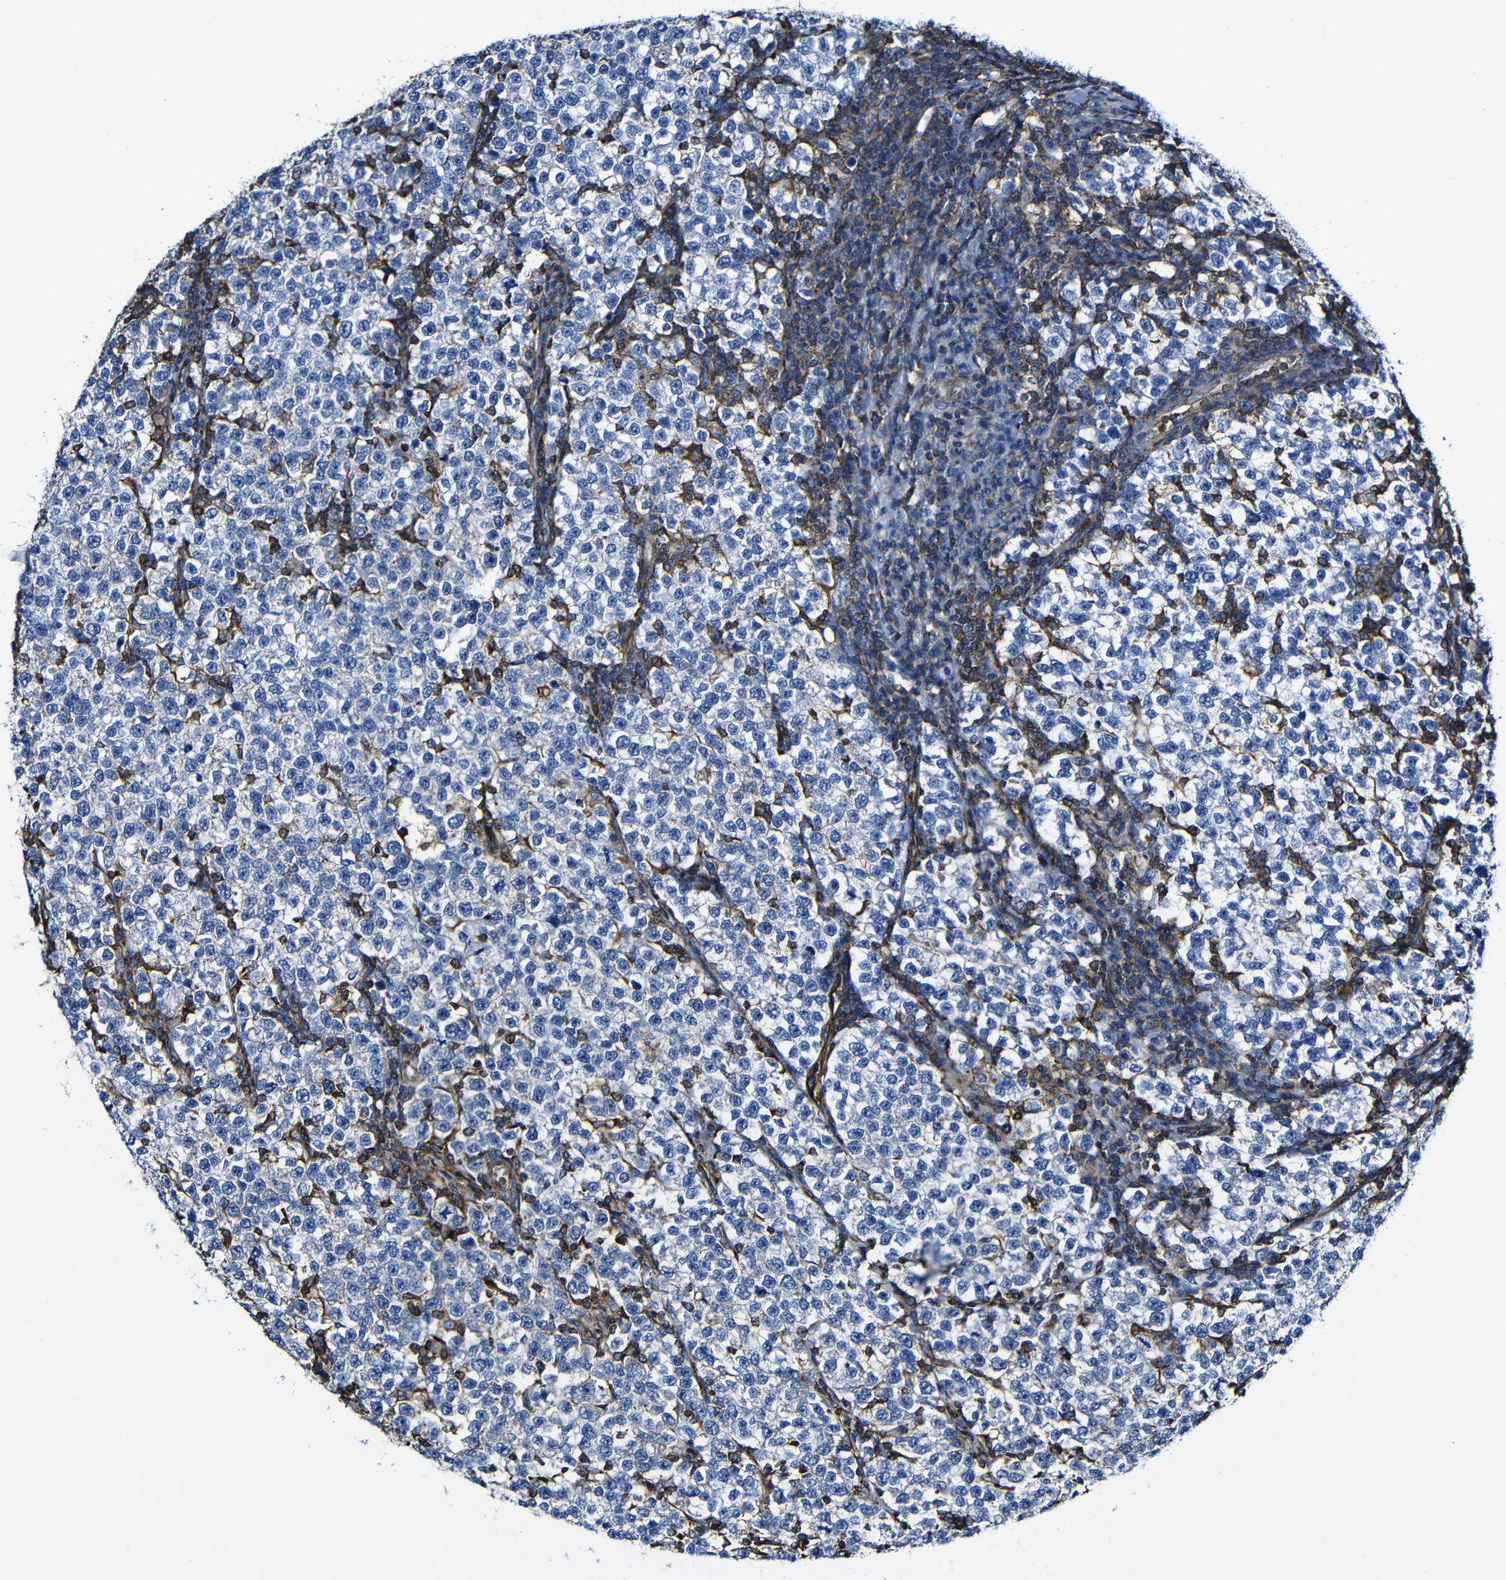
{"staining": {"intensity": "negative", "quantity": "none", "location": "none"}, "tissue": "testis cancer", "cell_type": "Tumor cells", "image_type": "cancer", "snomed": [{"axis": "morphology", "description": "Normal tissue, NOS"}, {"axis": "morphology", "description": "Seminoma, NOS"}, {"axis": "topography", "description": "Testis"}], "caption": "Tumor cells show no significant protein expression in testis cancer (seminoma).", "gene": "MSN", "patient": {"sex": "male", "age": 43}}